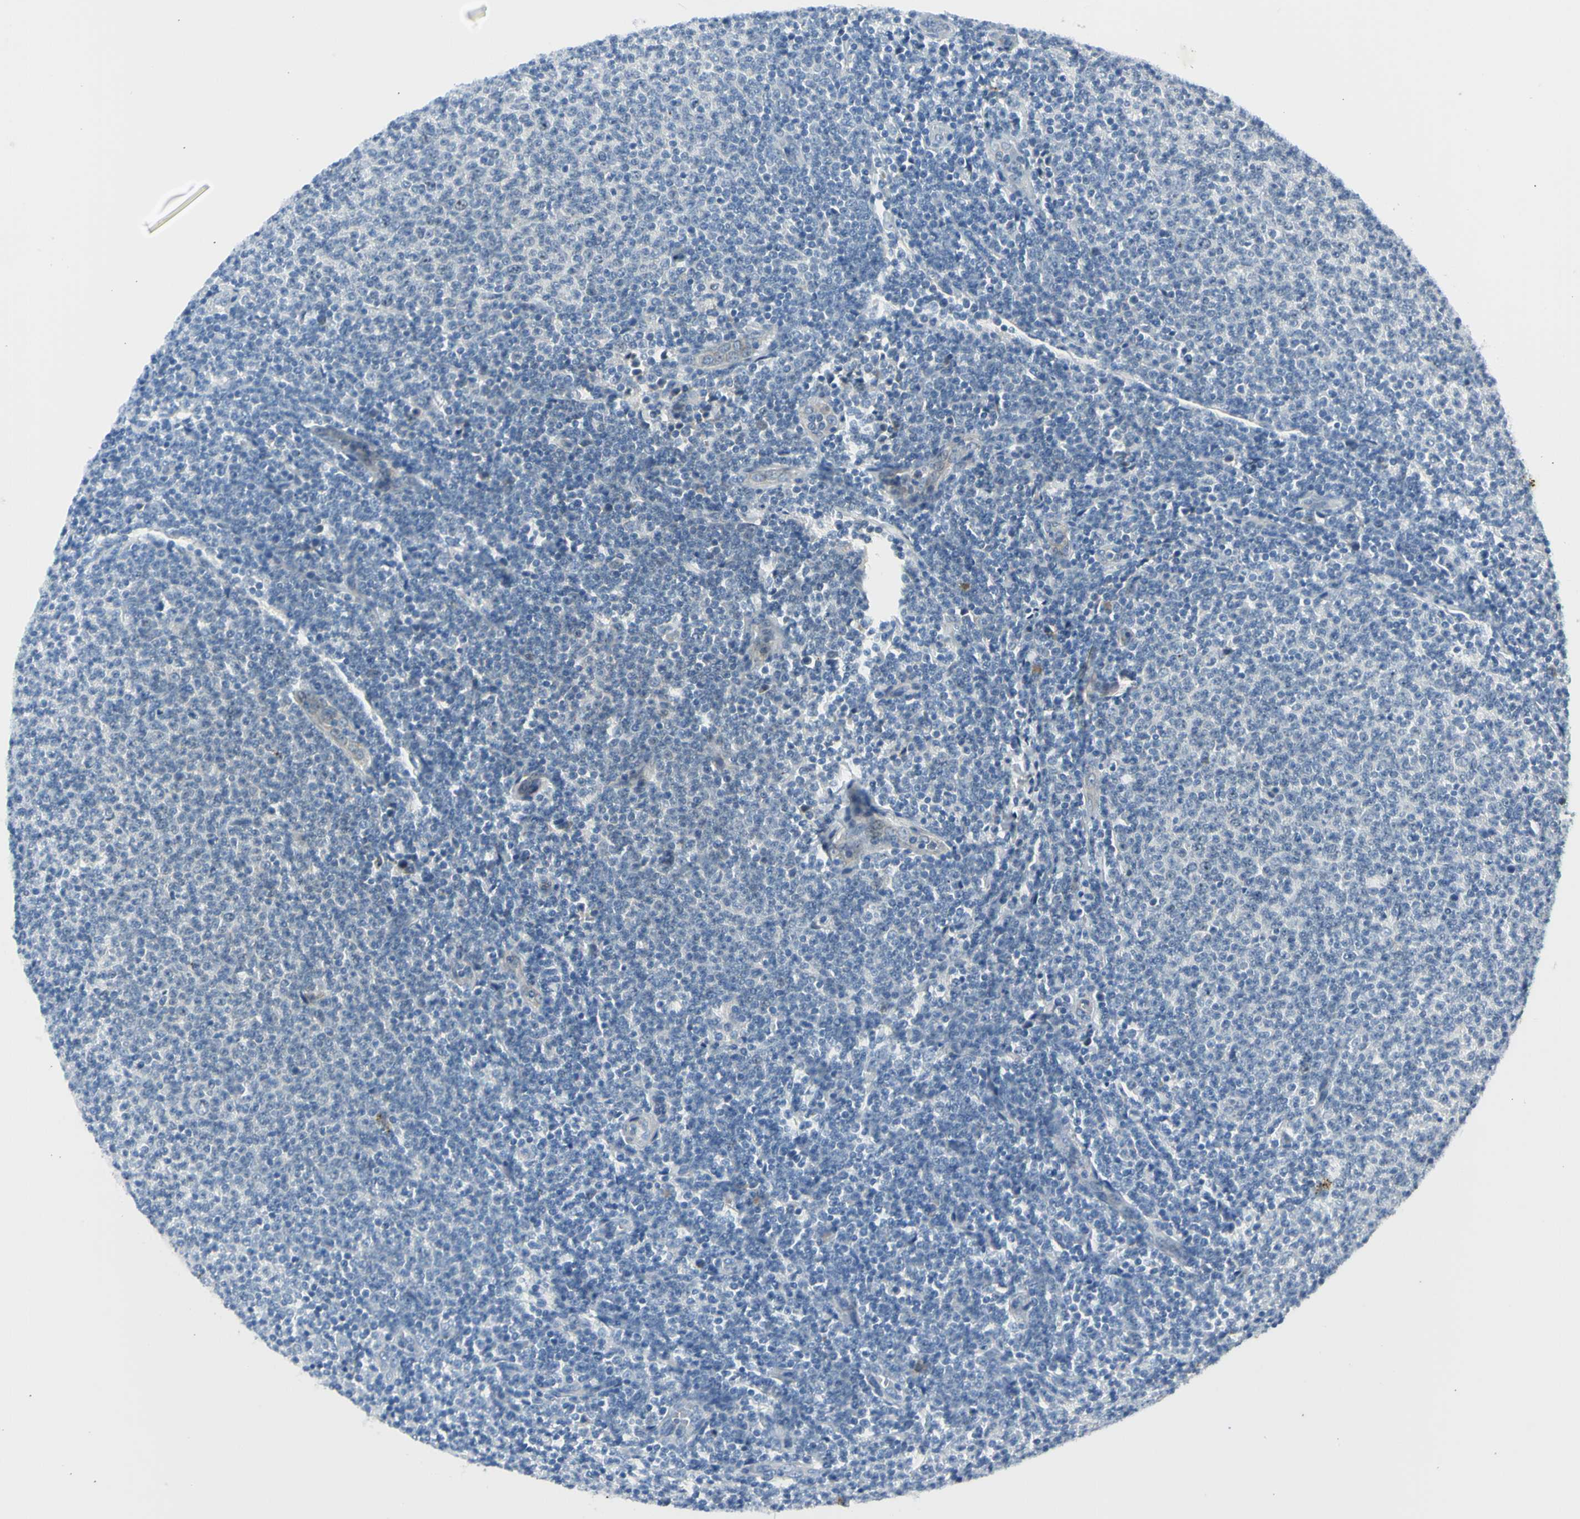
{"staining": {"intensity": "negative", "quantity": "none", "location": "none"}, "tissue": "lymphoma", "cell_type": "Tumor cells", "image_type": "cancer", "snomed": [{"axis": "morphology", "description": "Malignant lymphoma, non-Hodgkin's type, Low grade"}, {"axis": "topography", "description": "Lymph node"}], "caption": "Immunohistochemical staining of lymphoma displays no significant expression in tumor cells.", "gene": "NPHP3", "patient": {"sex": "male", "age": 66}}